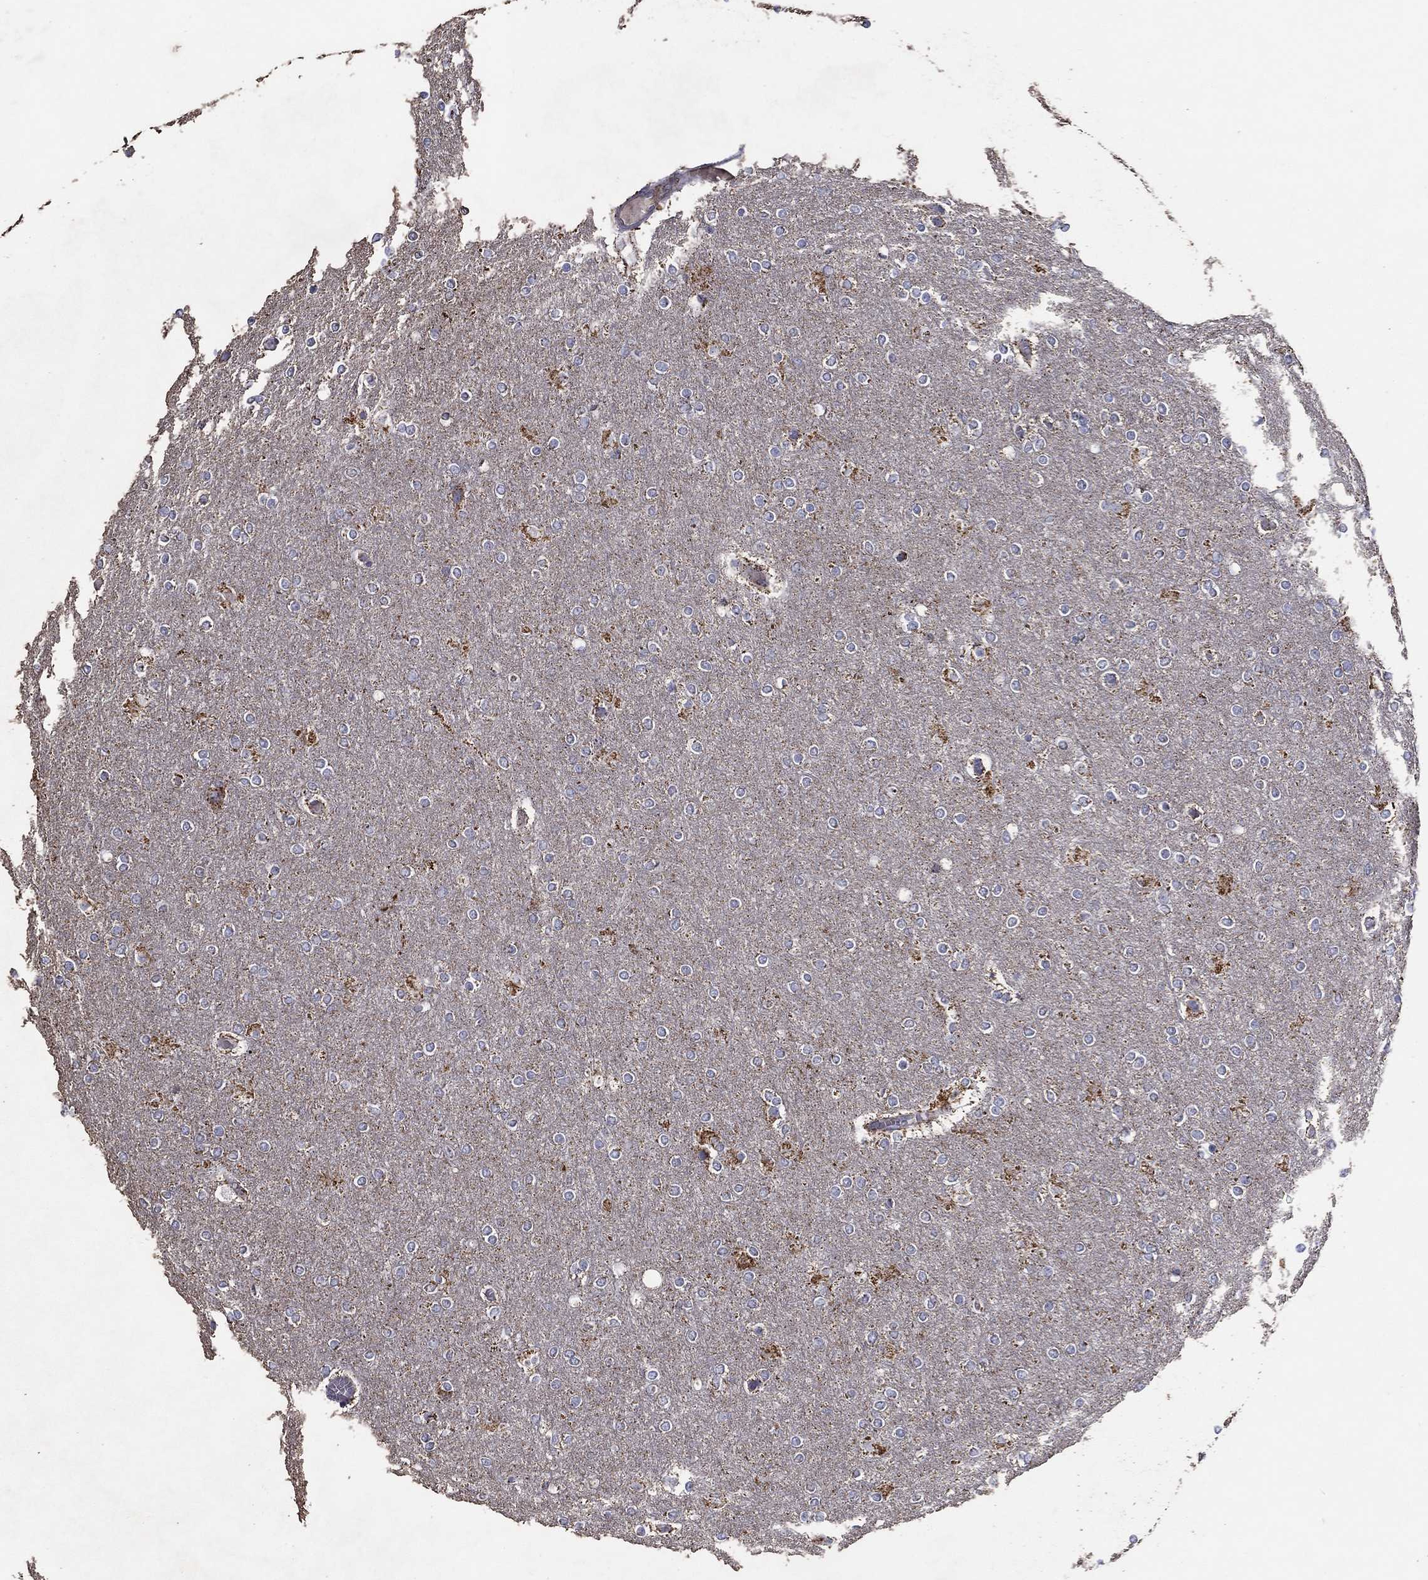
{"staining": {"intensity": "negative", "quantity": "none", "location": "none"}, "tissue": "glioma", "cell_type": "Tumor cells", "image_type": "cancer", "snomed": [{"axis": "morphology", "description": "Glioma, malignant, High grade"}, {"axis": "topography", "description": "Brain"}], "caption": "Malignant high-grade glioma stained for a protein using immunohistochemistry (IHC) reveals no positivity tumor cells.", "gene": "SFXN1", "patient": {"sex": "female", "age": 61}}